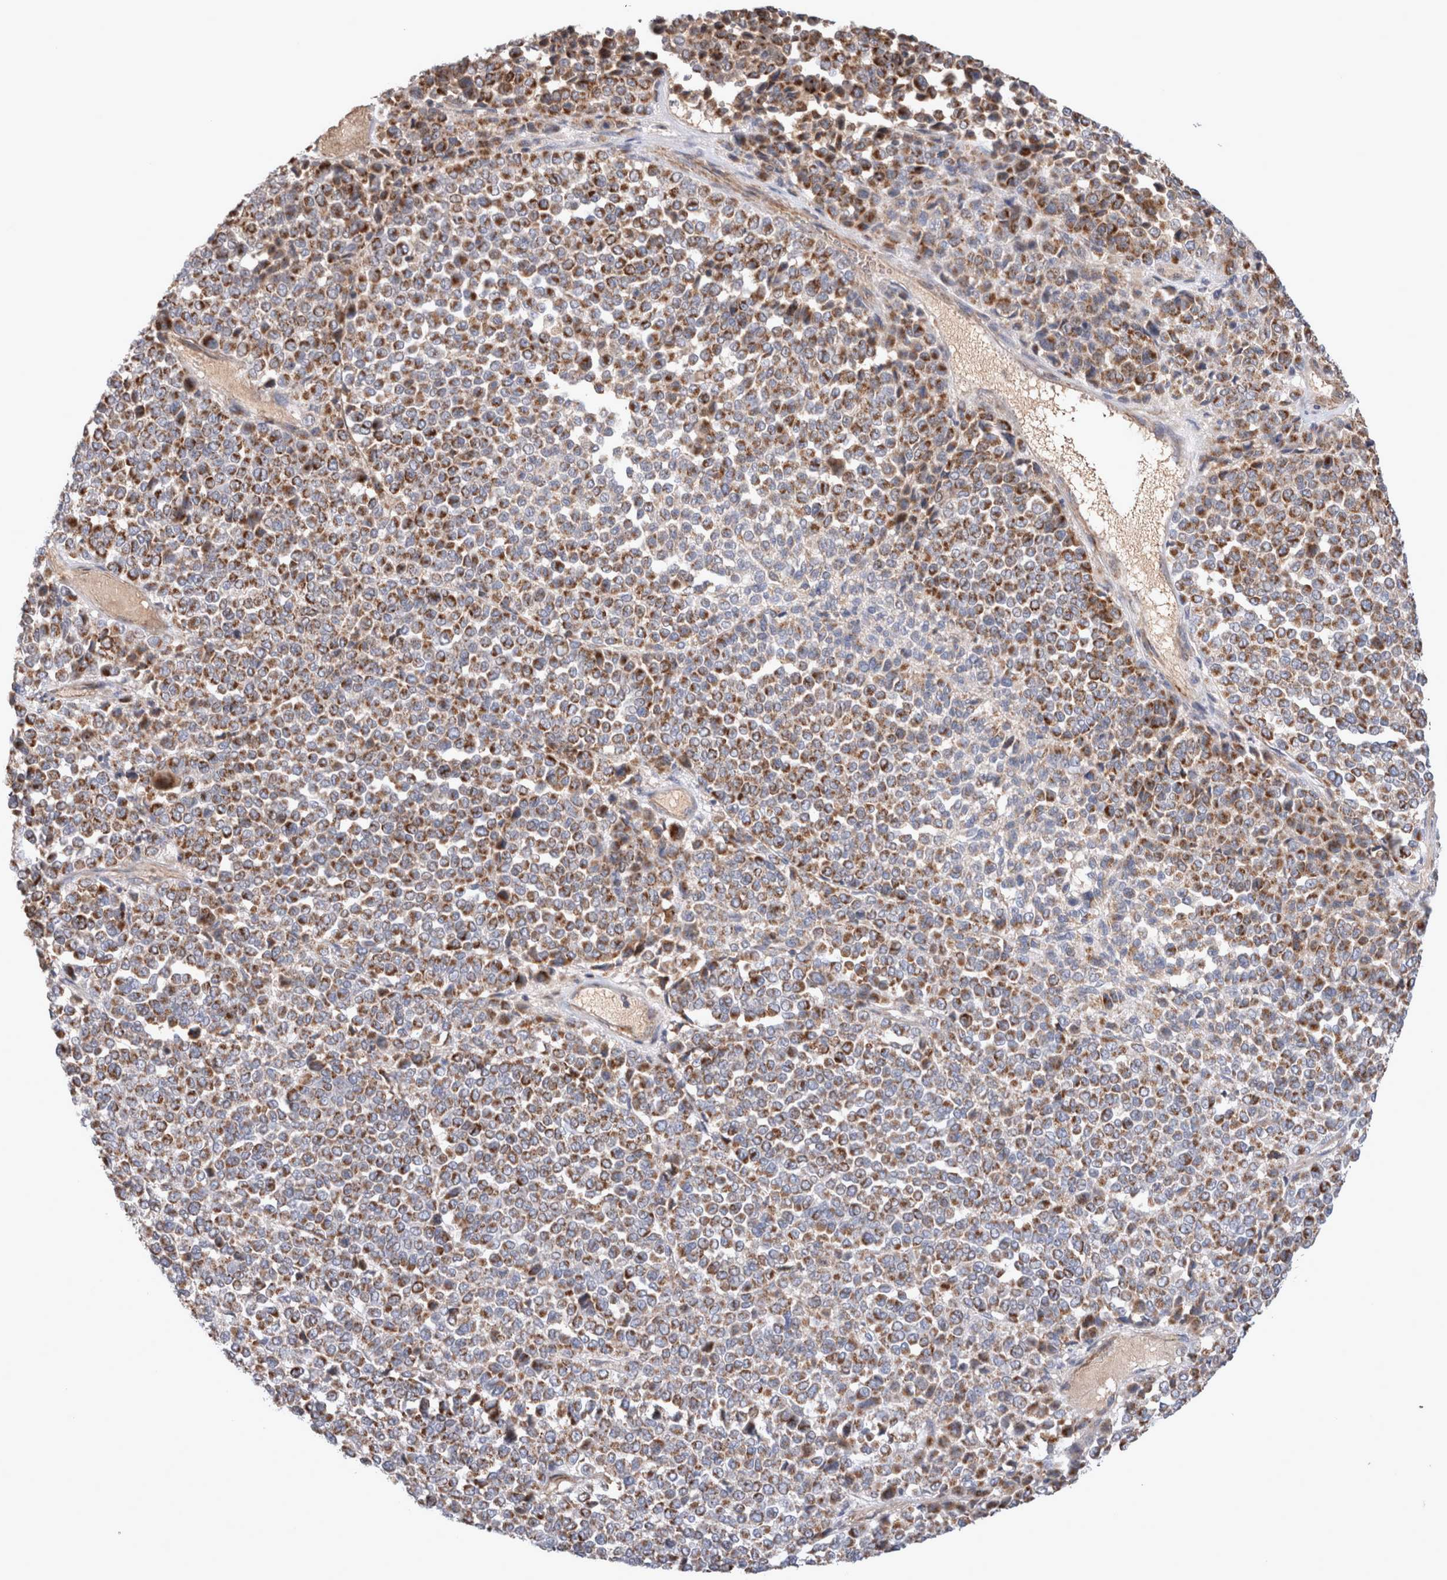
{"staining": {"intensity": "moderate", "quantity": ">75%", "location": "cytoplasmic/membranous"}, "tissue": "melanoma", "cell_type": "Tumor cells", "image_type": "cancer", "snomed": [{"axis": "morphology", "description": "Malignant melanoma, Metastatic site"}, {"axis": "topography", "description": "Pancreas"}], "caption": "The immunohistochemical stain highlights moderate cytoplasmic/membranous expression in tumor cells of malignant melanoma (metastatic site) tissue. (DAB IHC, brown staining for protein, blue staining for nuclei).", "gene": "MRPS28", "patient": {"sex": "female", "age": 30}}